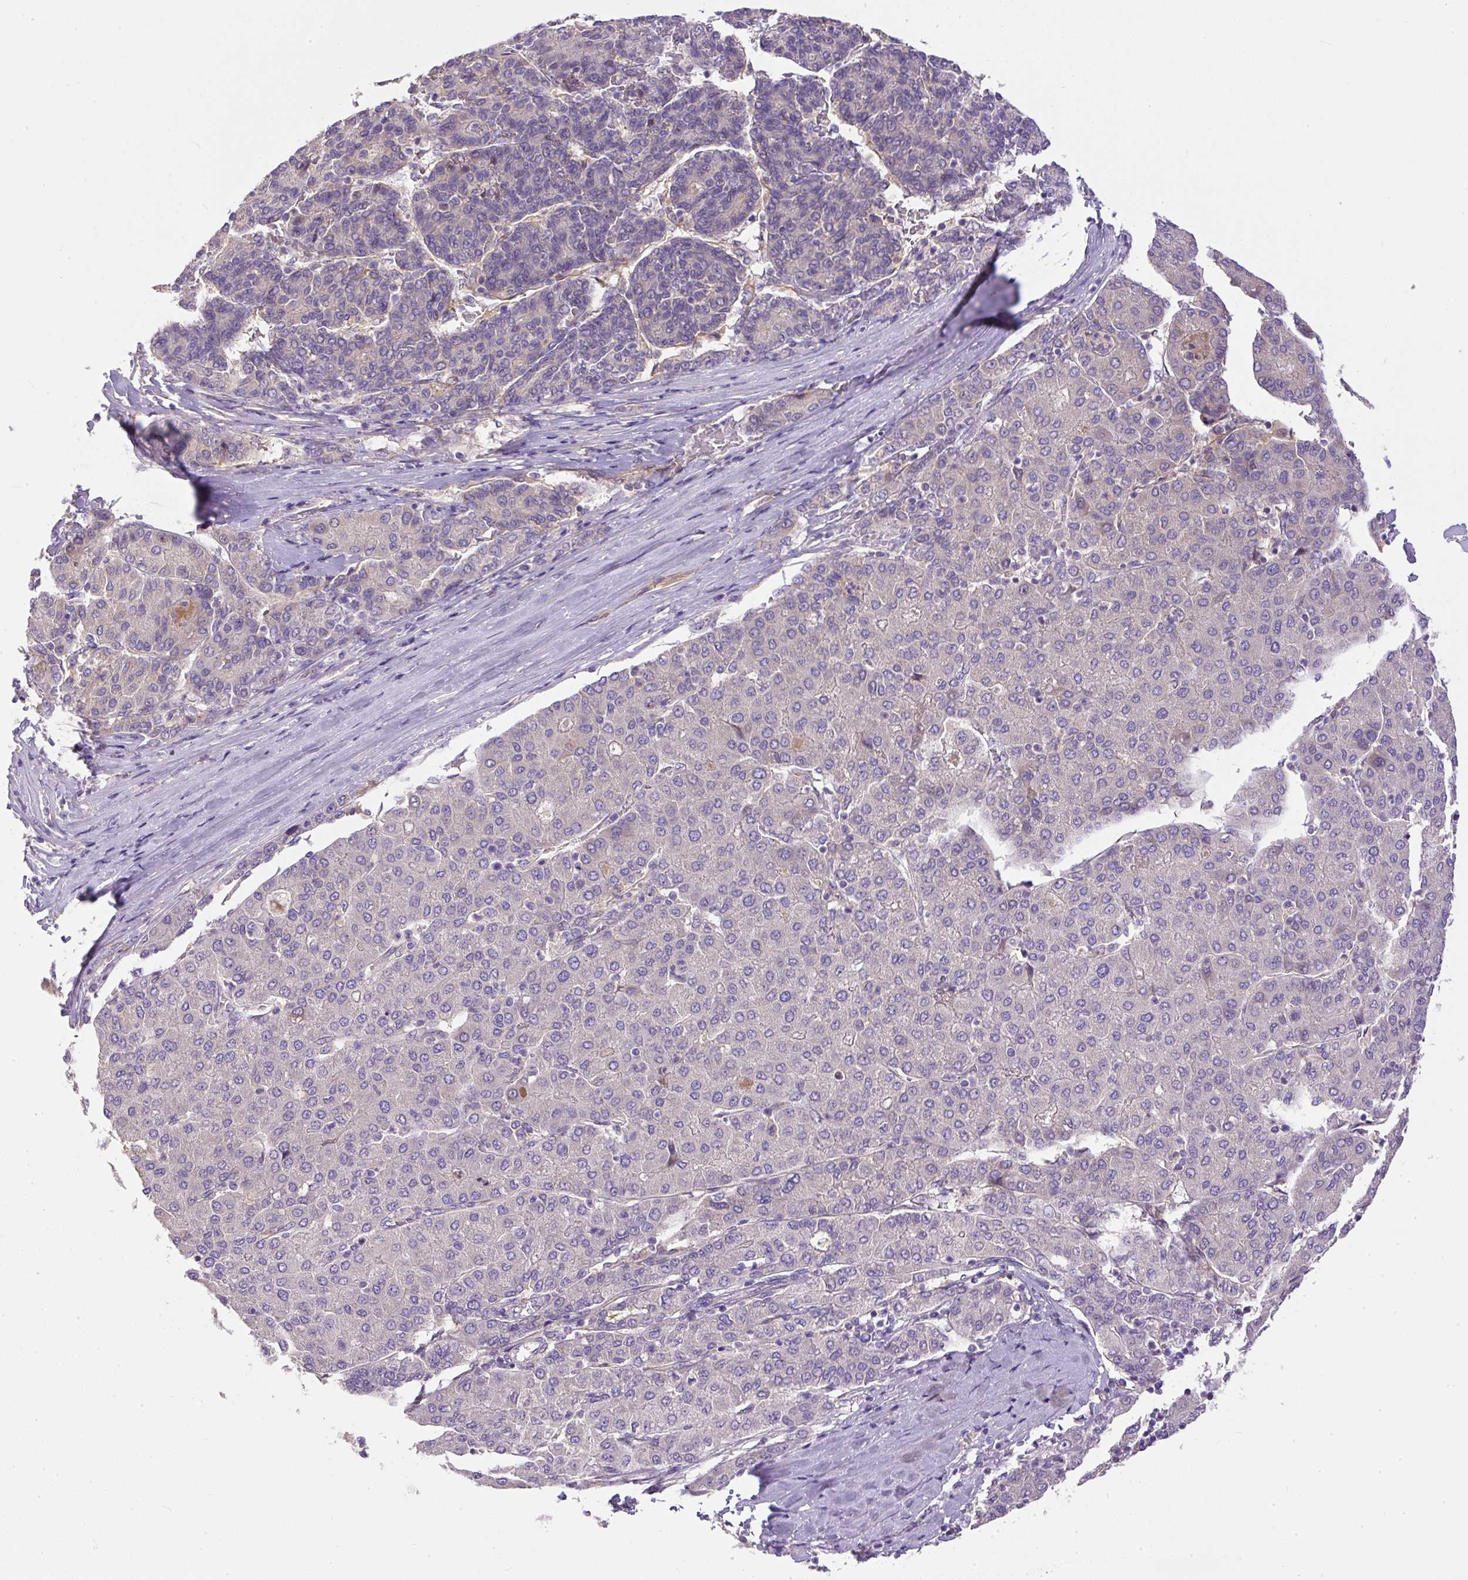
{"staining": {"intensity": "negative", "quantity": "none", "location": "none"}, "tissue": "liver cancer", "cell_type": "Tumor cells", "image_type": "cancer", "snomed": [{"axis": "morphology", "description": "Carcinoma, Hepatocellular, NOS"}, {"axis": "topography", "description": "Liver"}], "caption": "Tumor cells are negative for protein expression in human liver hepatocellular carcinoma.", "gene": "DAPK1", "patient": {"sex": "male", "age": 65}}